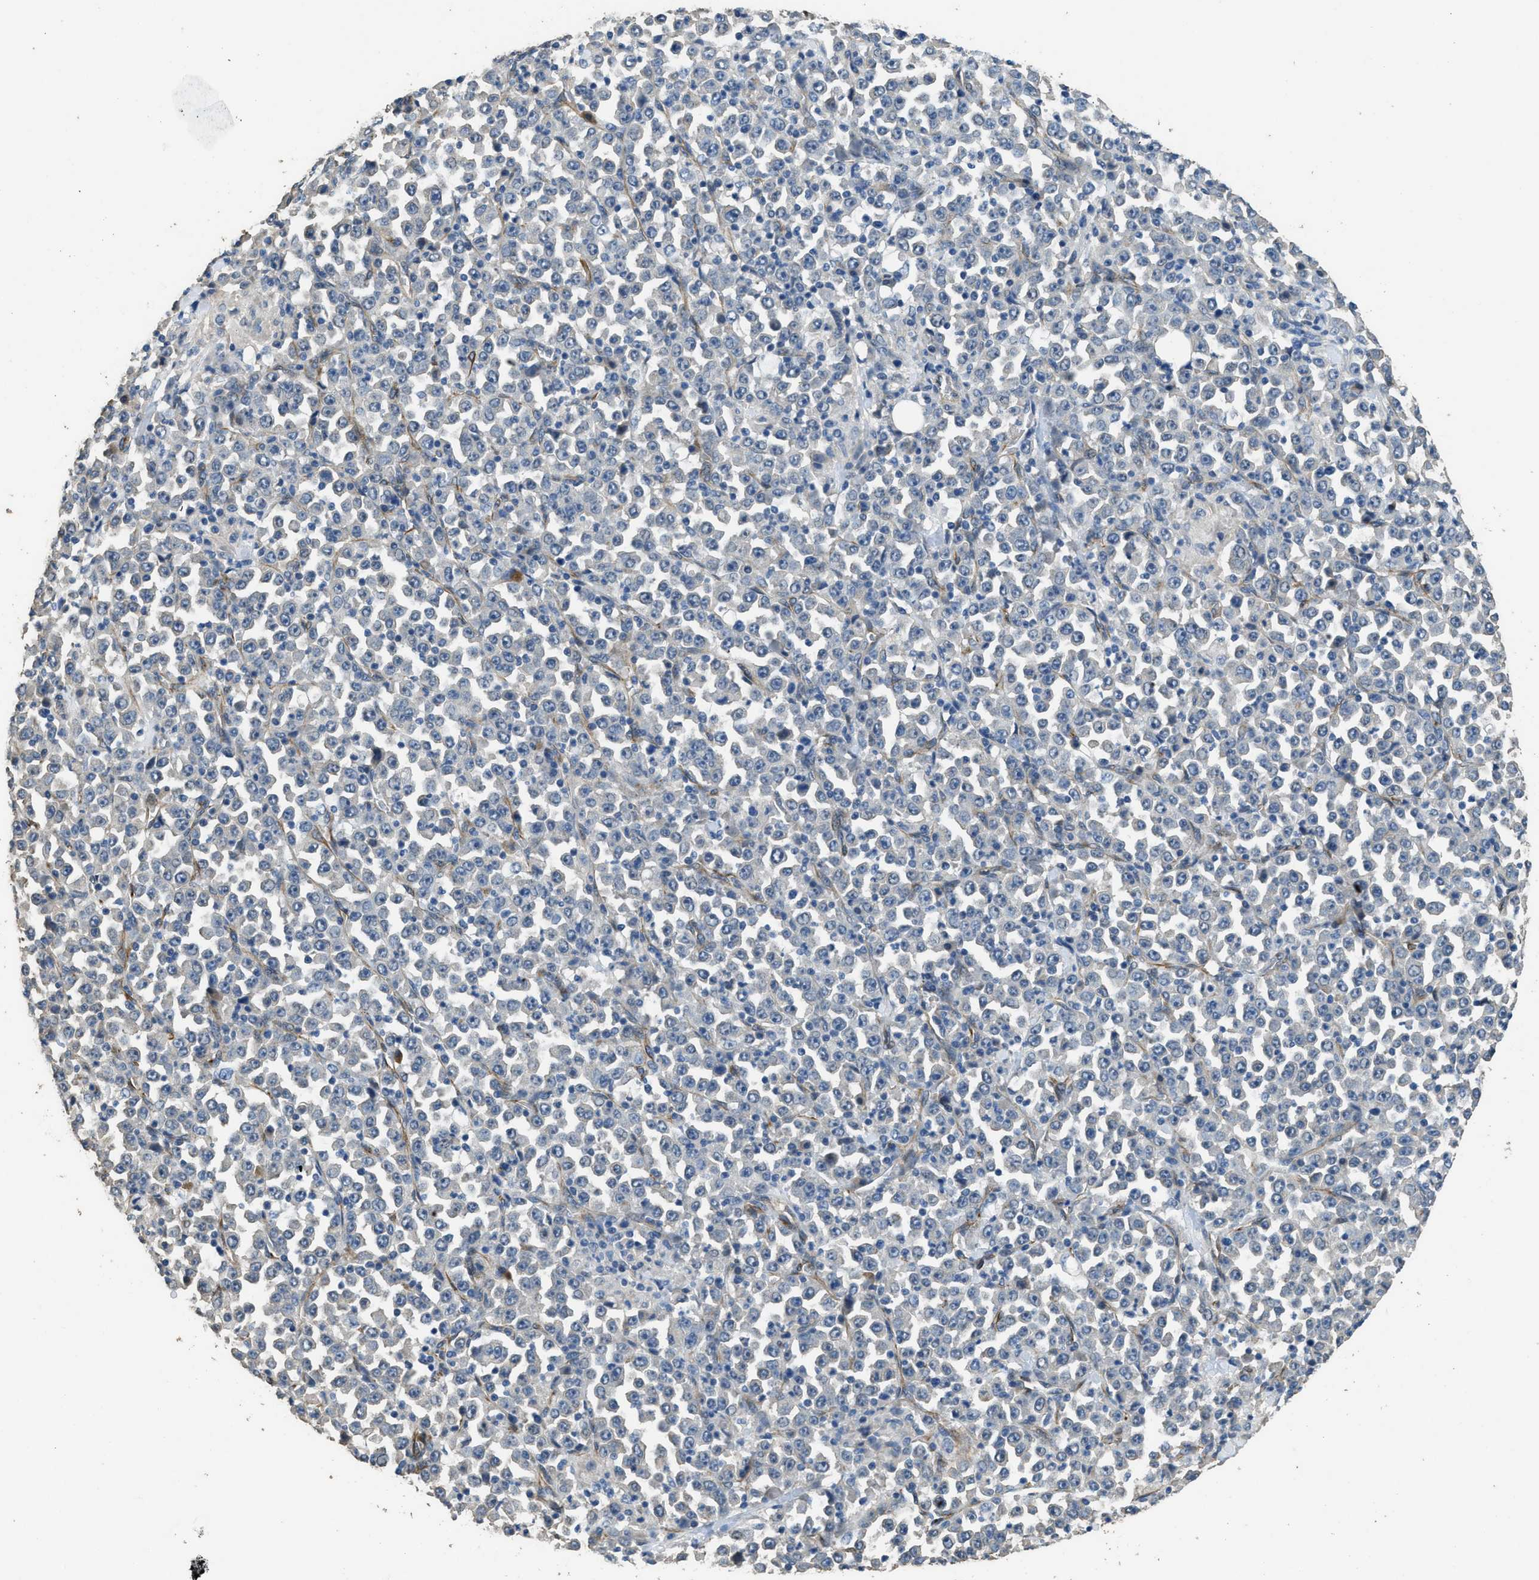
{"staining": {"intensity": "negative", "quantity": "none", "location": "none"}, "tissue": "stomach cancer", "cell_type": "Tumor cells", "image_type": "cancer", "snomed": [{"axis": "morphology", "description": "Normal tissue, NOS"}, {"axis": "morphology", "description": "Adenocarcinoma, NOS"}, {"axis": "topography", "description": "Stomach, upper"}, {"axis": "topography", "description": "Stomach"}], "caption": "A micrograph of human stomach adenocarcinoma is negative for staining in tumor cells. The staining is performed using DAB brown chromogen with nuclei counter-stained in using hematoxylin.", "gene": "SYNM", "patient": {"sex": "male", "age": 59}}